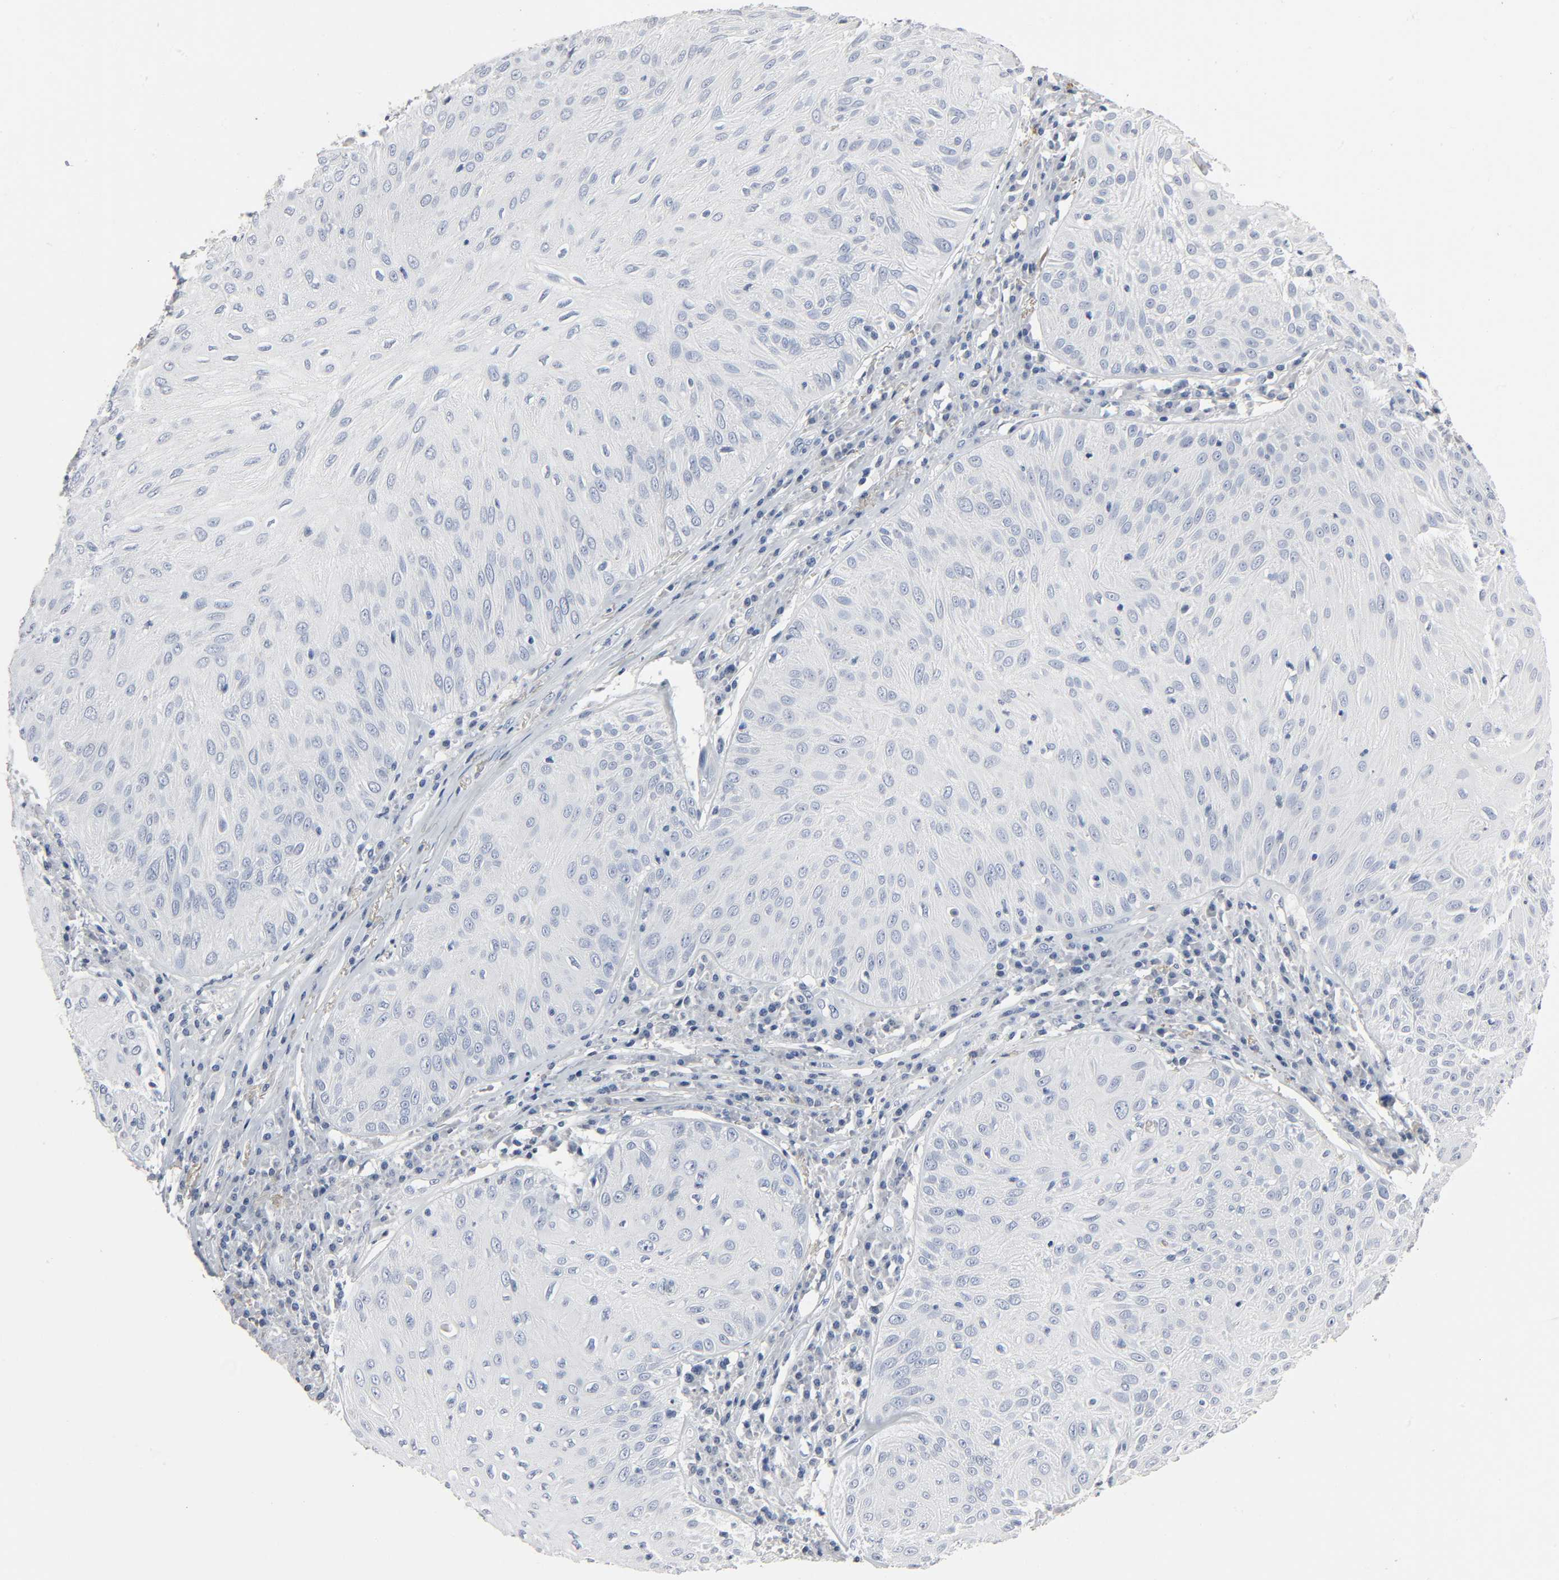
{"staining": {"intensity": "negative", "quantity": "none", "location": "none"}, "tissue": "skin cancer", "cell_type": "Tumor cells", "image_type": "cancer", "snomed": [{"axis": "morphology", "description": "Squamous cell carcinoma, NOS"}, {"axis": "topography", "description": "Skin"}], "caption": "Immunohistochemistry (IHC) of human skin cancer demonstrates no expression in tumor cells.", "gene": "FBLN5", "patient": {"sex": "male", "age": 65}}